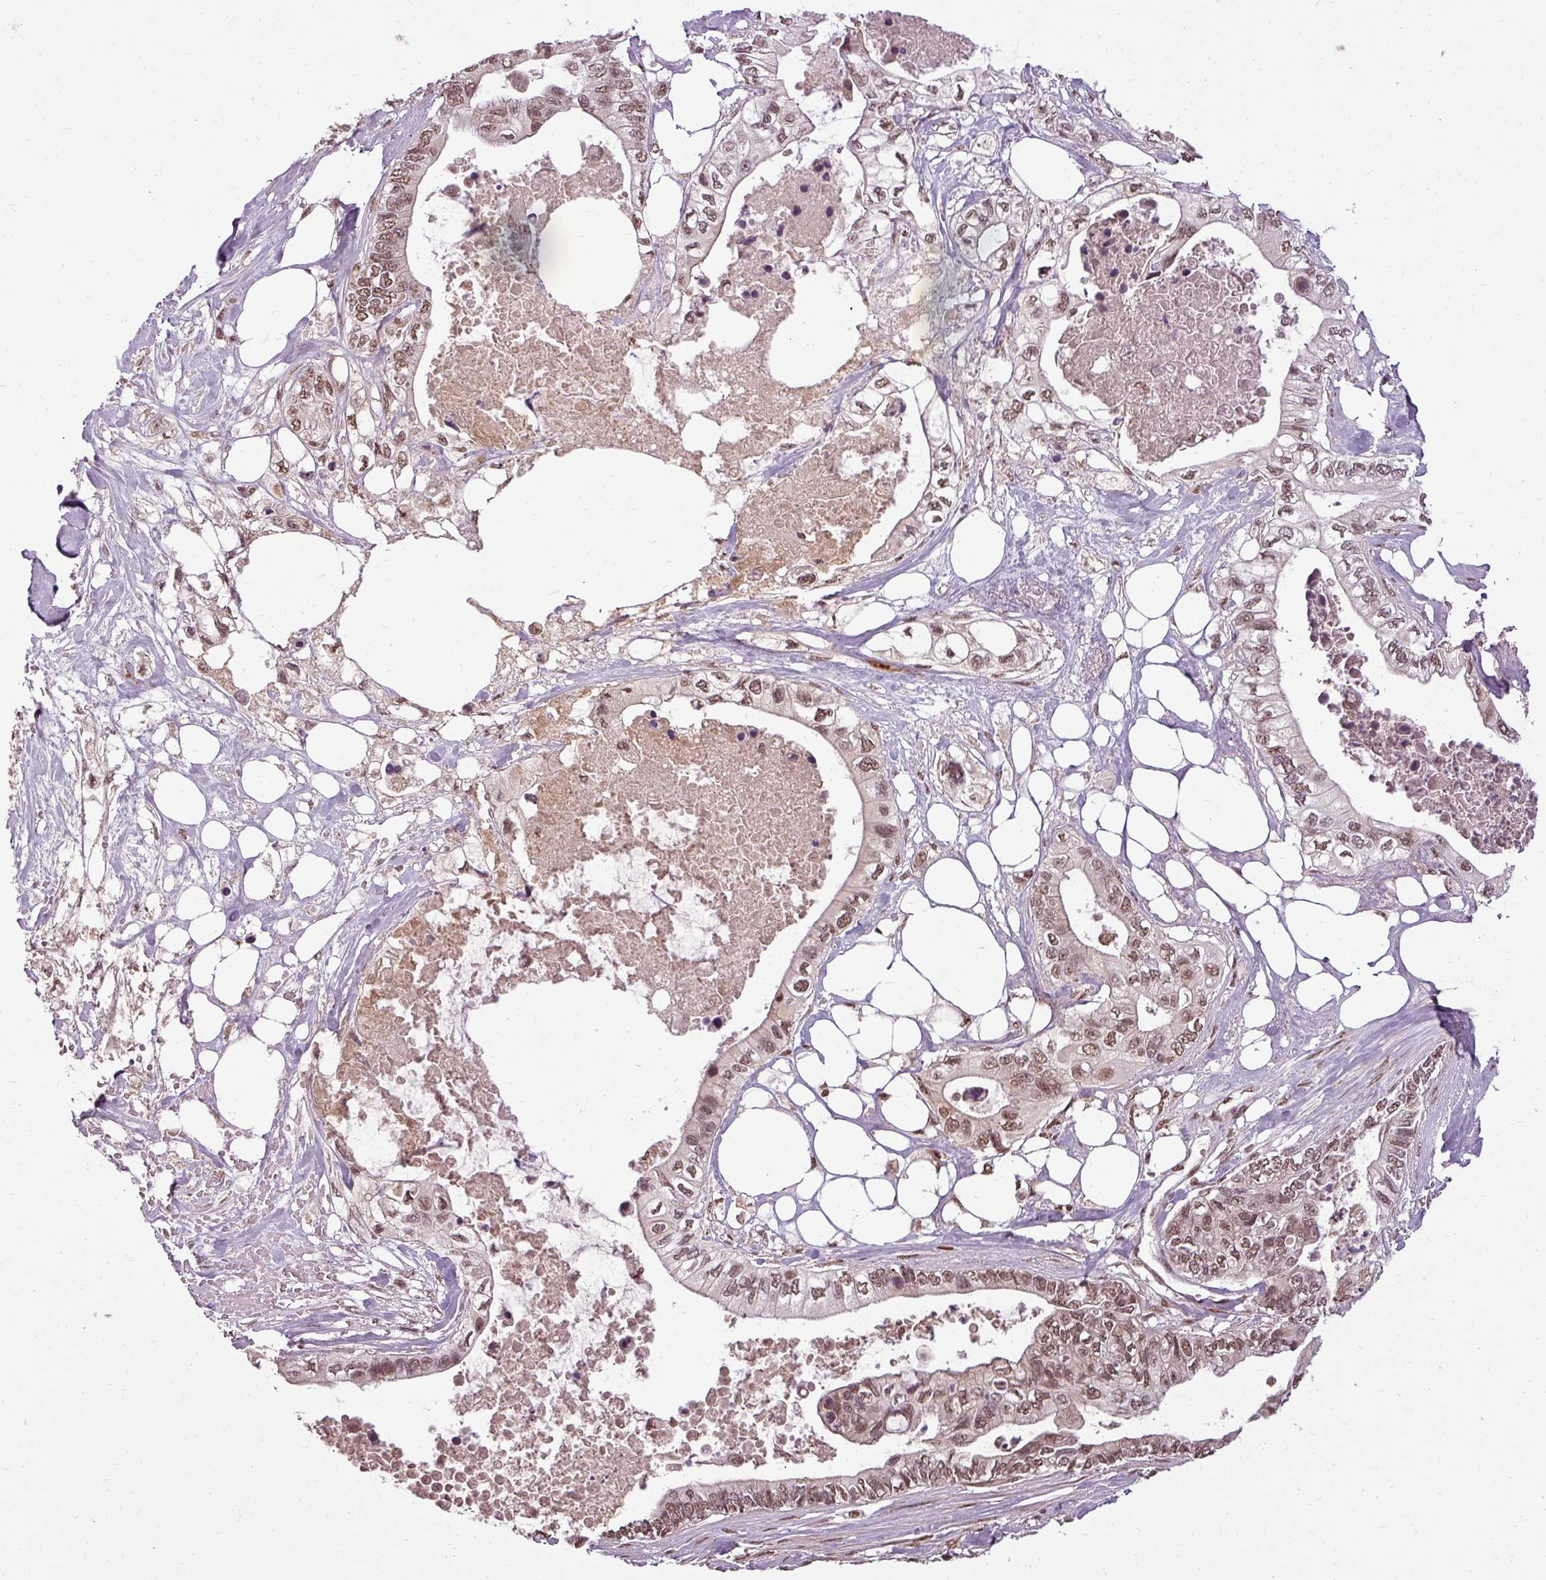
{"staining": {"intensity": "moderate", "quantity": ">75%", "location": "nuclear"}, "tissue": "pancreatic cancer", "cell_type": "Tumor cells", "image_type": "cancer", "snomed": [{"axis": "morphology", "description": "Adenocarcinoma, NOS"}, {"axis": "topography", "description": "Pancreas"}], "caption": "Protein staining of pancreatic adenocarcinoma tissue exhibits moderate nuclear staining in approximately >75% of tumor cells.", "gene": "BCAS3", "patient": {"sex": "female", "age": 63}}